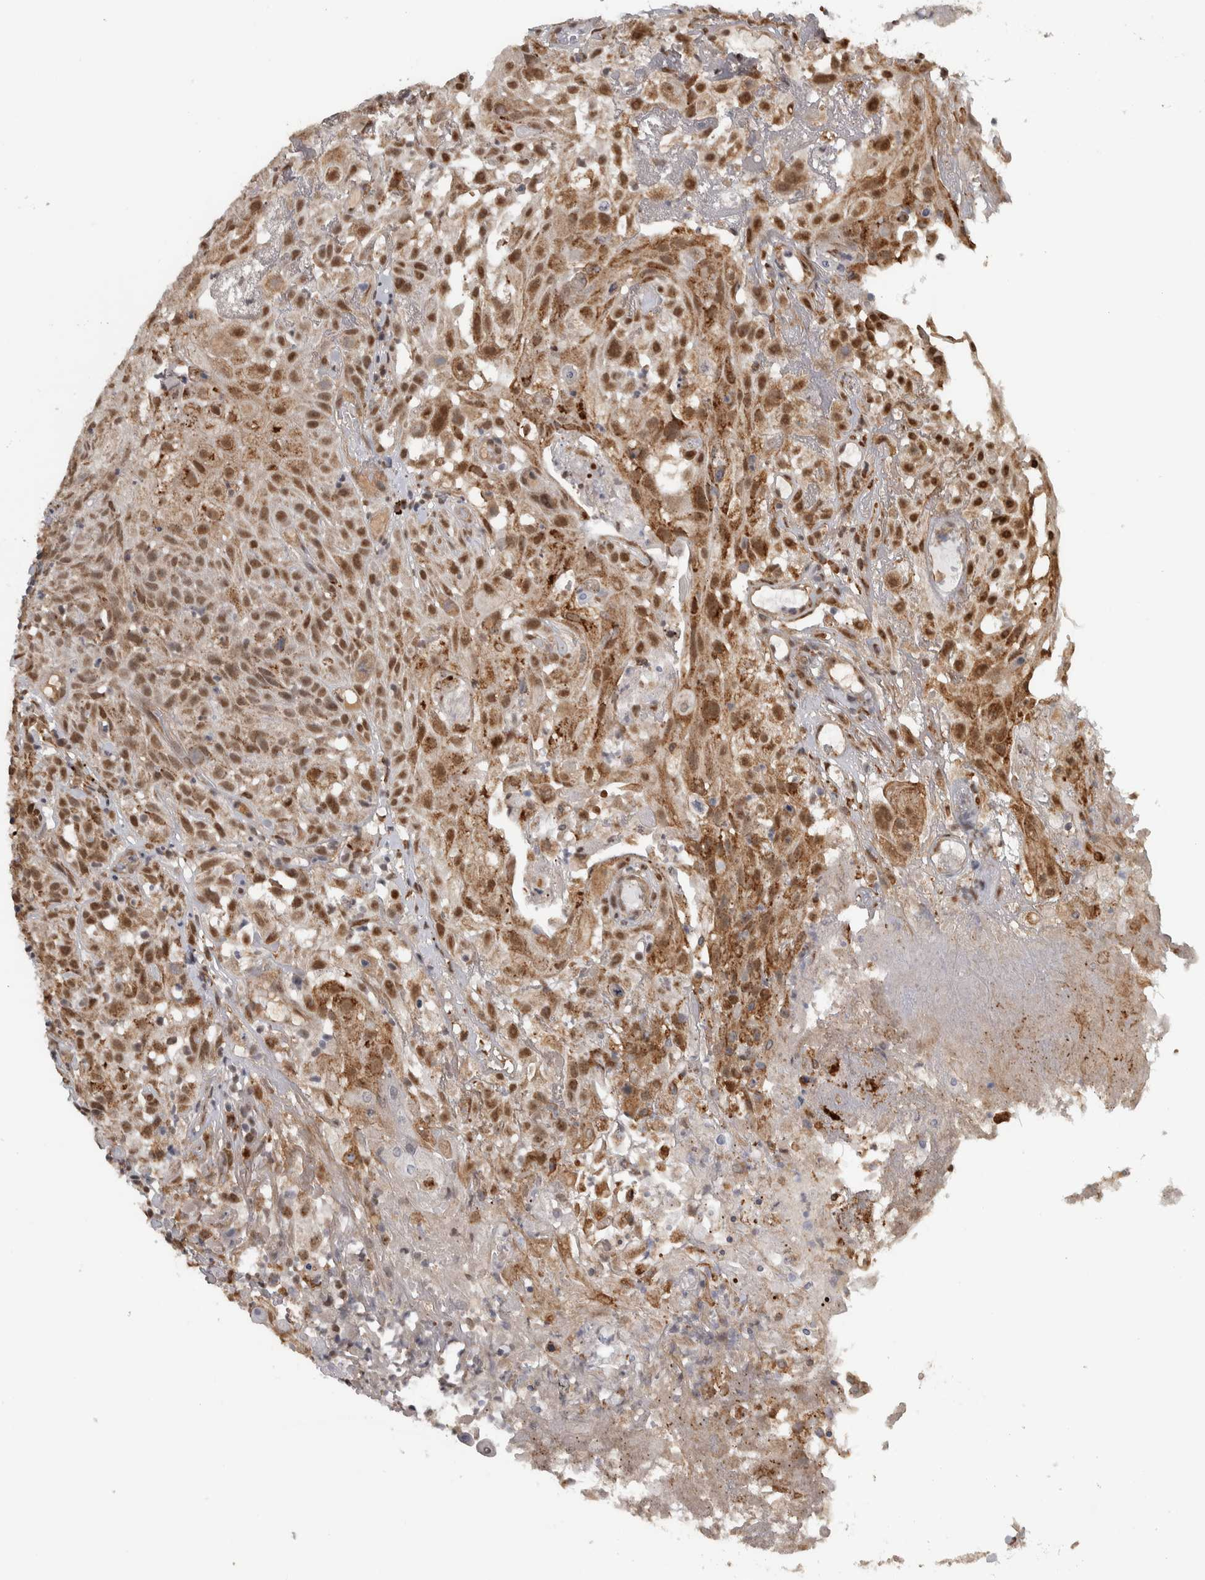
{"staining": {"intensity": "moderate", "quantity": ">75%", "location": "nuclear"}, "tissue": "oral mucosa", "cell_type": "Squamous epithelial cells", "image_type": "normal", "snomed": [{"axis": "morphology", "description": "Normal tissue, NOS"}, {"axis": "topography", "description": "Oral tissue"}], "caption": "Unremarkable oral mucosa demonstrates moderate nuclear staining in about >75% of squamous epithelial cells, visualized by immunohistochemistry. The staining was performed using DAB (3,3'-diaminobenzidine), with brown indicating positive protein expression. Nuclei are stained blue with hematoxylin.", "gene": "DDX42", "patient": {"sex": "male", "age": 60}}